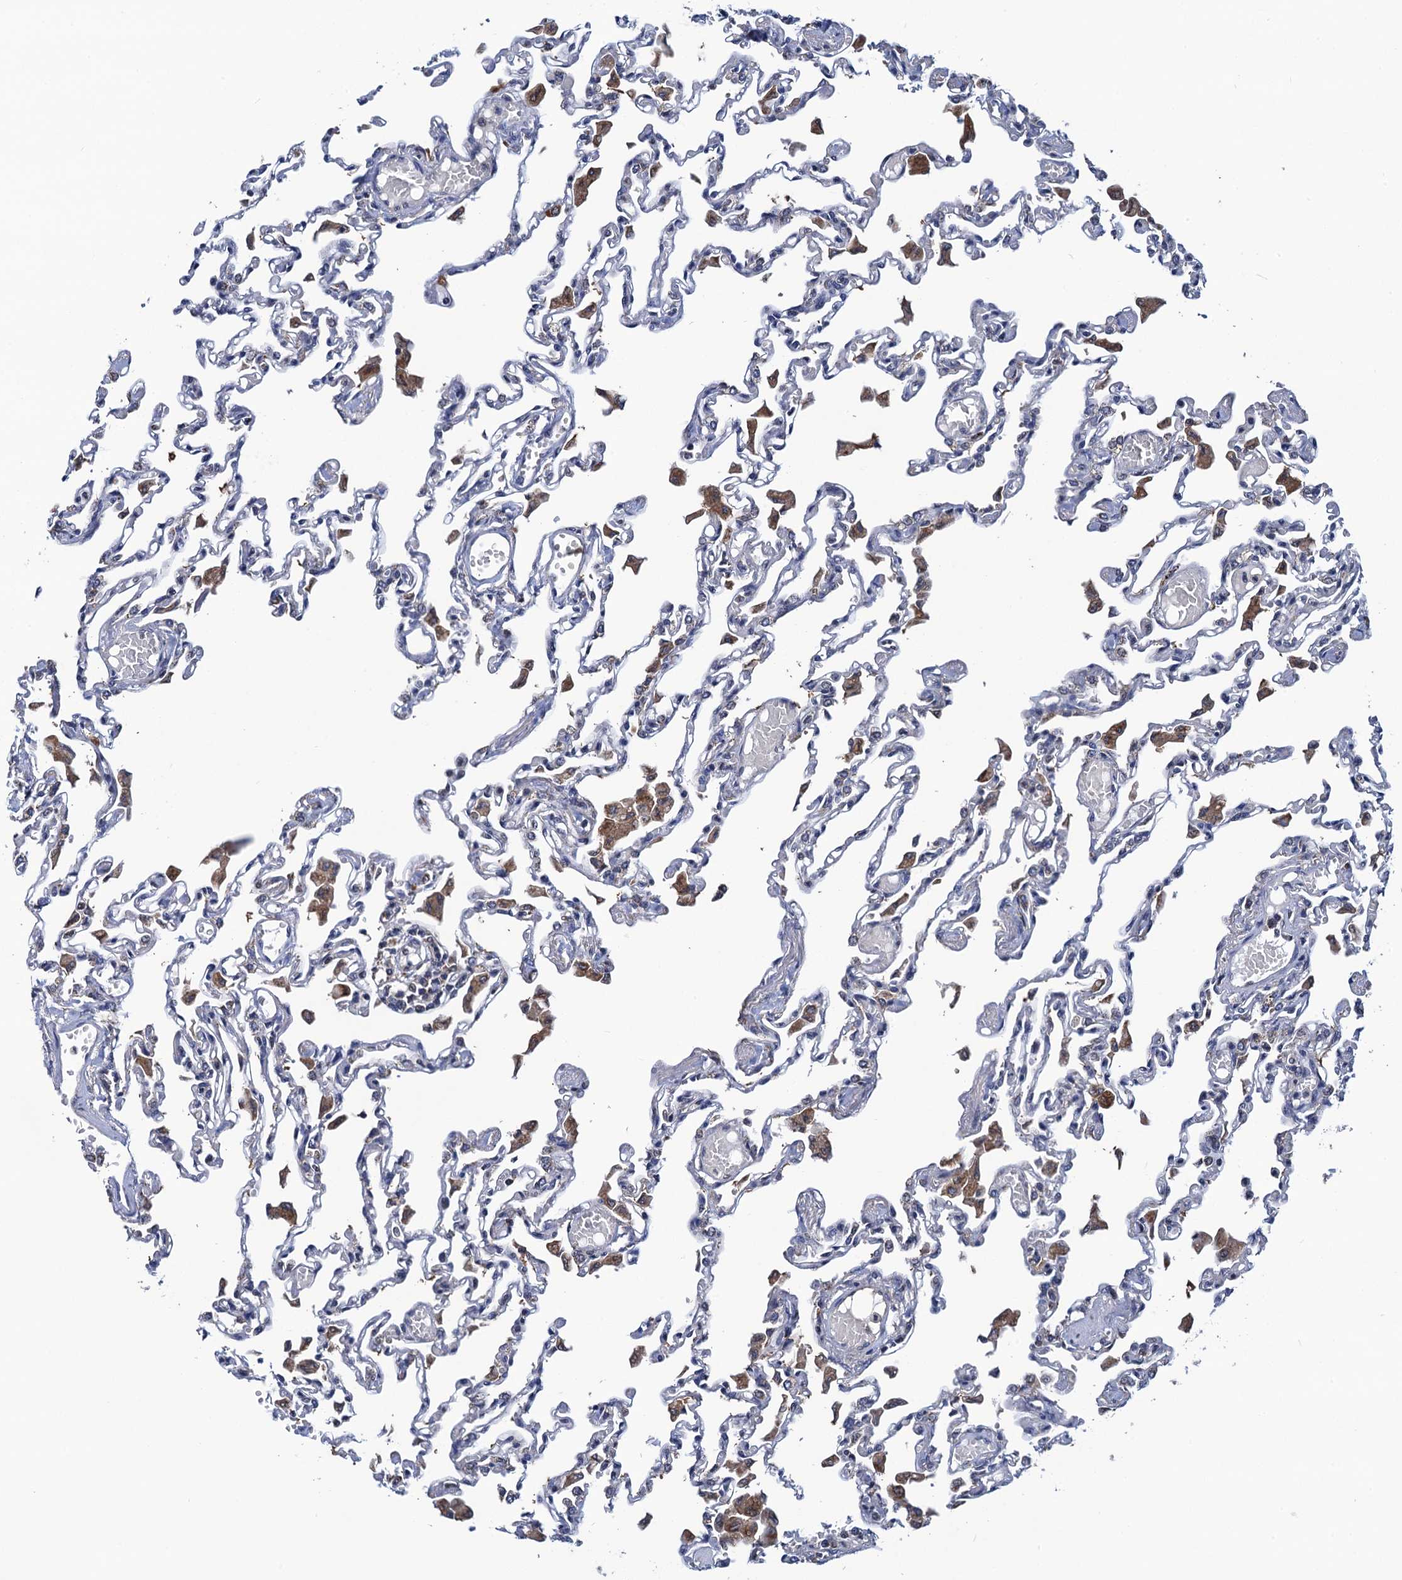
{"staining": {"intensity": "negative", "quantity": "none", "location": "none"}, "tissue": "lung", "cell_type": "Alveolar cells", "image_type": "normal", "snomed": [{"axis": "morphology", "description": "Normal tissue, NOS"}, {"axis": "topography", "description": "Bronchus"}, {"axis": "topography", "description": "Lung"}], "caption": "Immunohistochemistry (IHC) image of benign lung stained for a protein (brown), which exhibits no positivity in alveolar cells.", "gene": "PTCD3", "patient": {"sex": "female", "age": 49}}